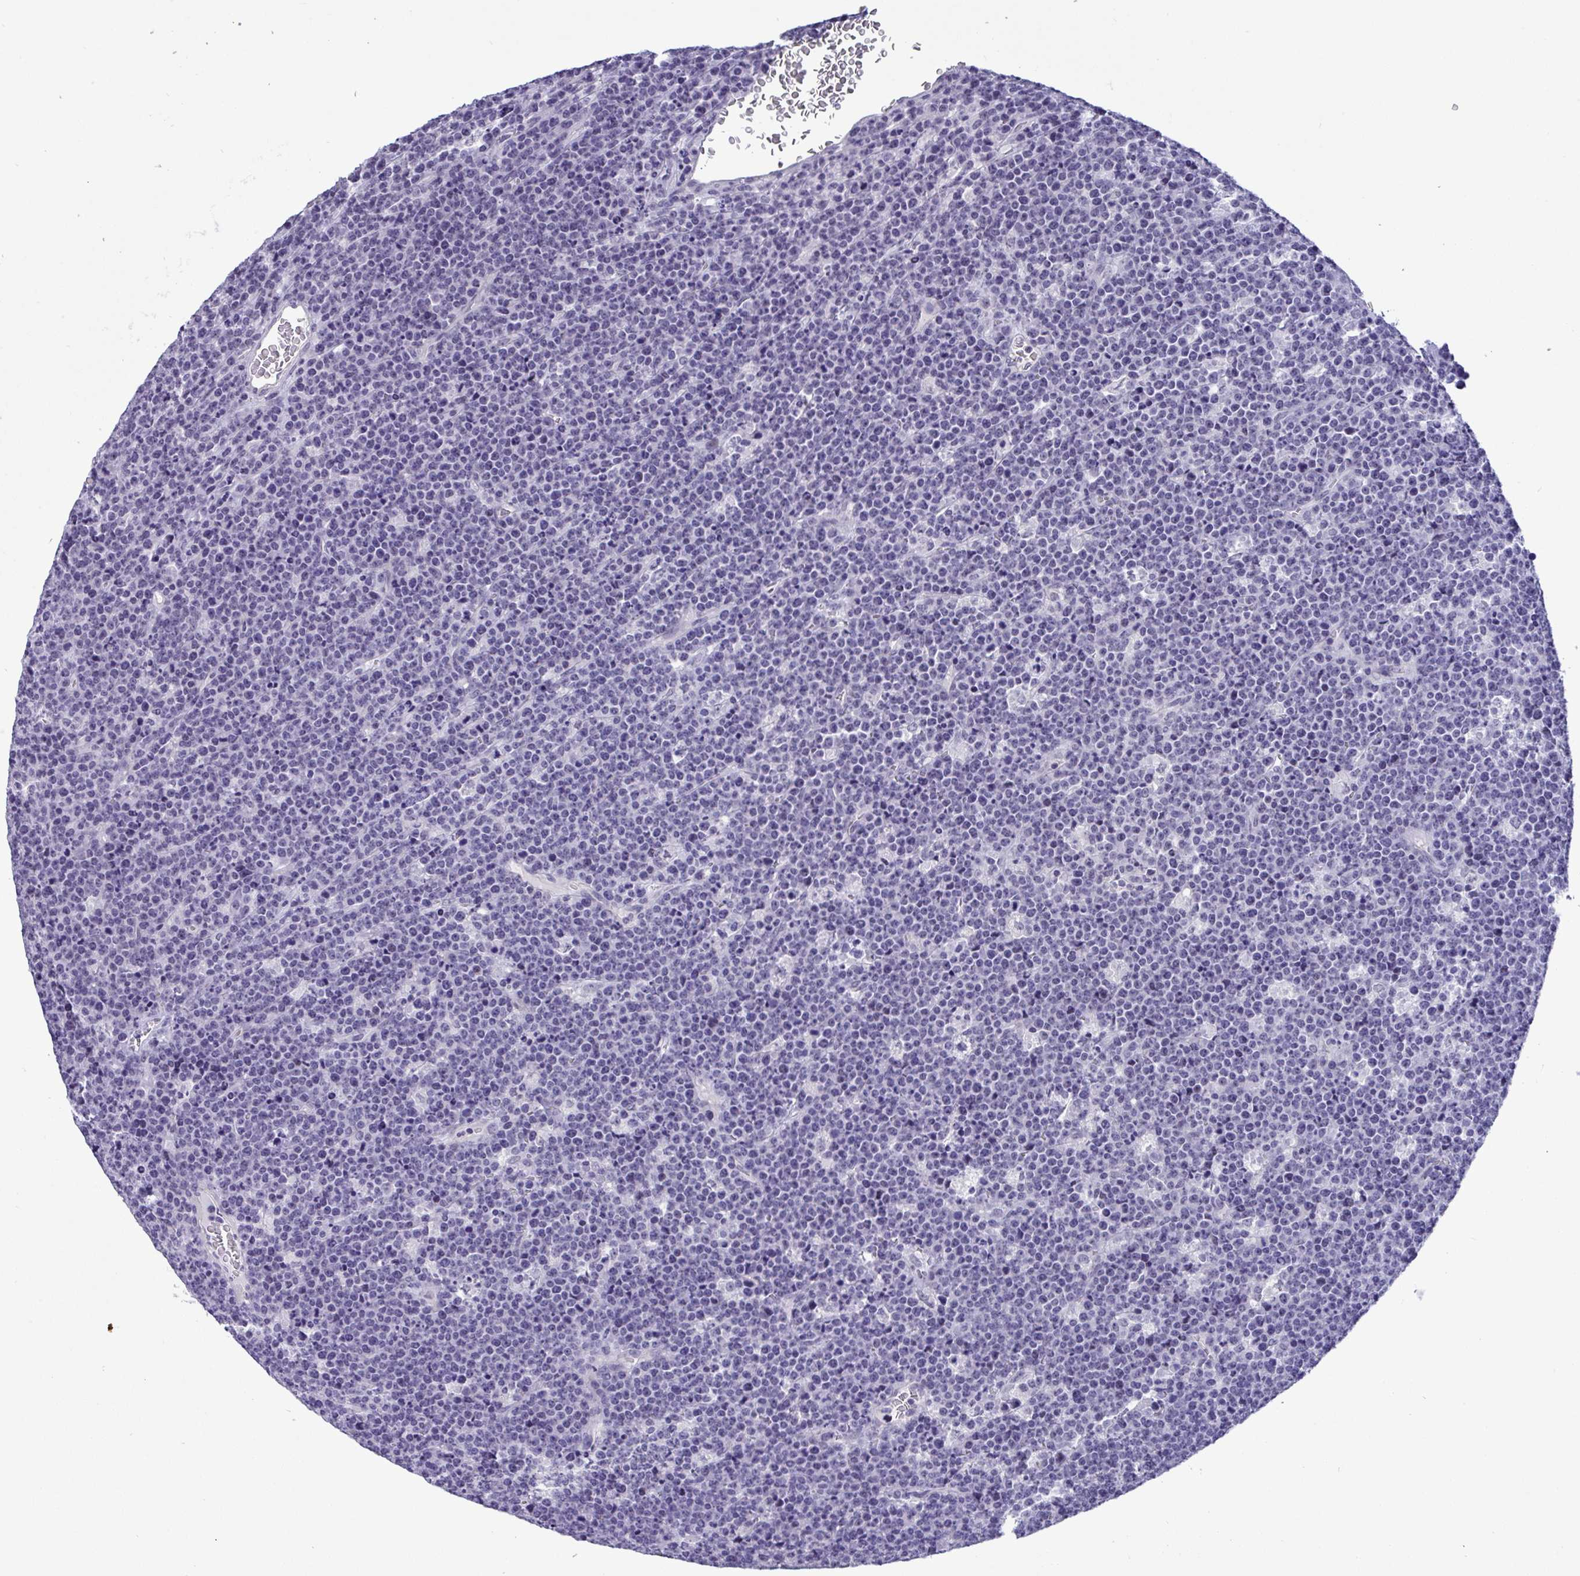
{"staining": {"intensity": "negative", "quantity": "none", "location": "none"}, "tissue": "lymphoma", "cell_type": "Tumor cells", "image_type": "cancer", "snomed": [{"axis": "morphology", "description": "Malignant lymphoma, non-Hodgkin's type, High grade"}, {"axis": "topography", "description": "Ovary"}], "caption": "This is a micrograph of immunohistochemistry (IHC) staining of lymphoma, which shows no positivity in tumor cells. Brightfield microscopy of IHC stained with DAB (3,3'-diaminobenzidine) (brown) and hematoxylin (blue), captured at high magnification.", "gene": "YBX2", "patient": {"sex": "female", "age": 56}}